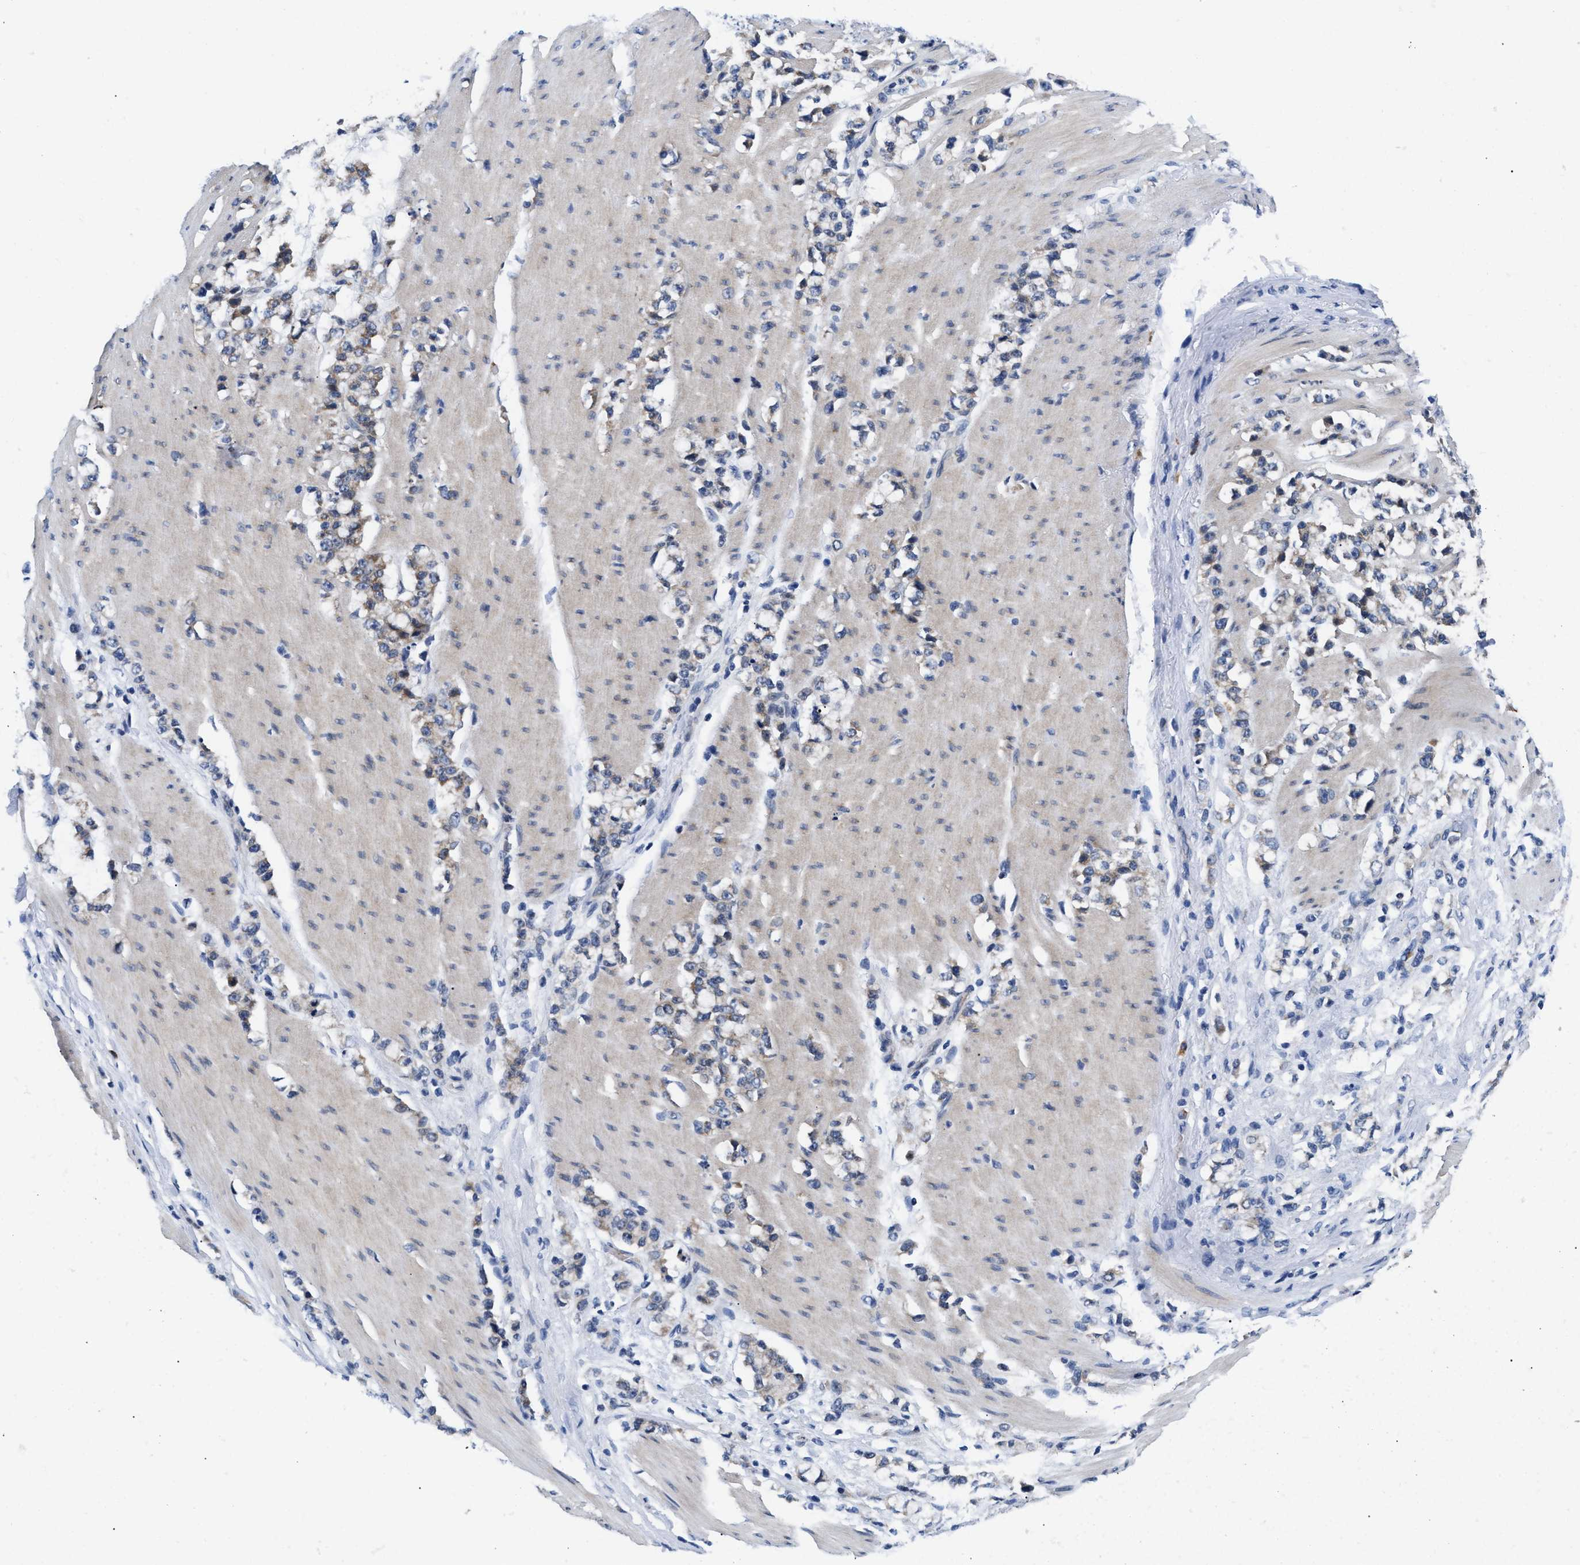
{"staining": {"intensity": "moderate", "quantity": "25%-75%", "location": "cytoplasmic/membranous"}, "tissue": "stomach cancer", "cell_type": "Tumor cells", "image_type": "cancer", "snomed": [{"axis": "morphology", "description": "Adenocarcinoma, NOS"}, {"axis": "topography", "description": "Stomach, lower"}], "caption": "IHC (DAB) staining of stomach cancer (adenocarcinoma) exhibits moderate cytoplasmic/membranous protein expression in about 25%-75% of tumor cells.", "gene": "RINT1", "patient": {"sex": "male", "age": 88}}